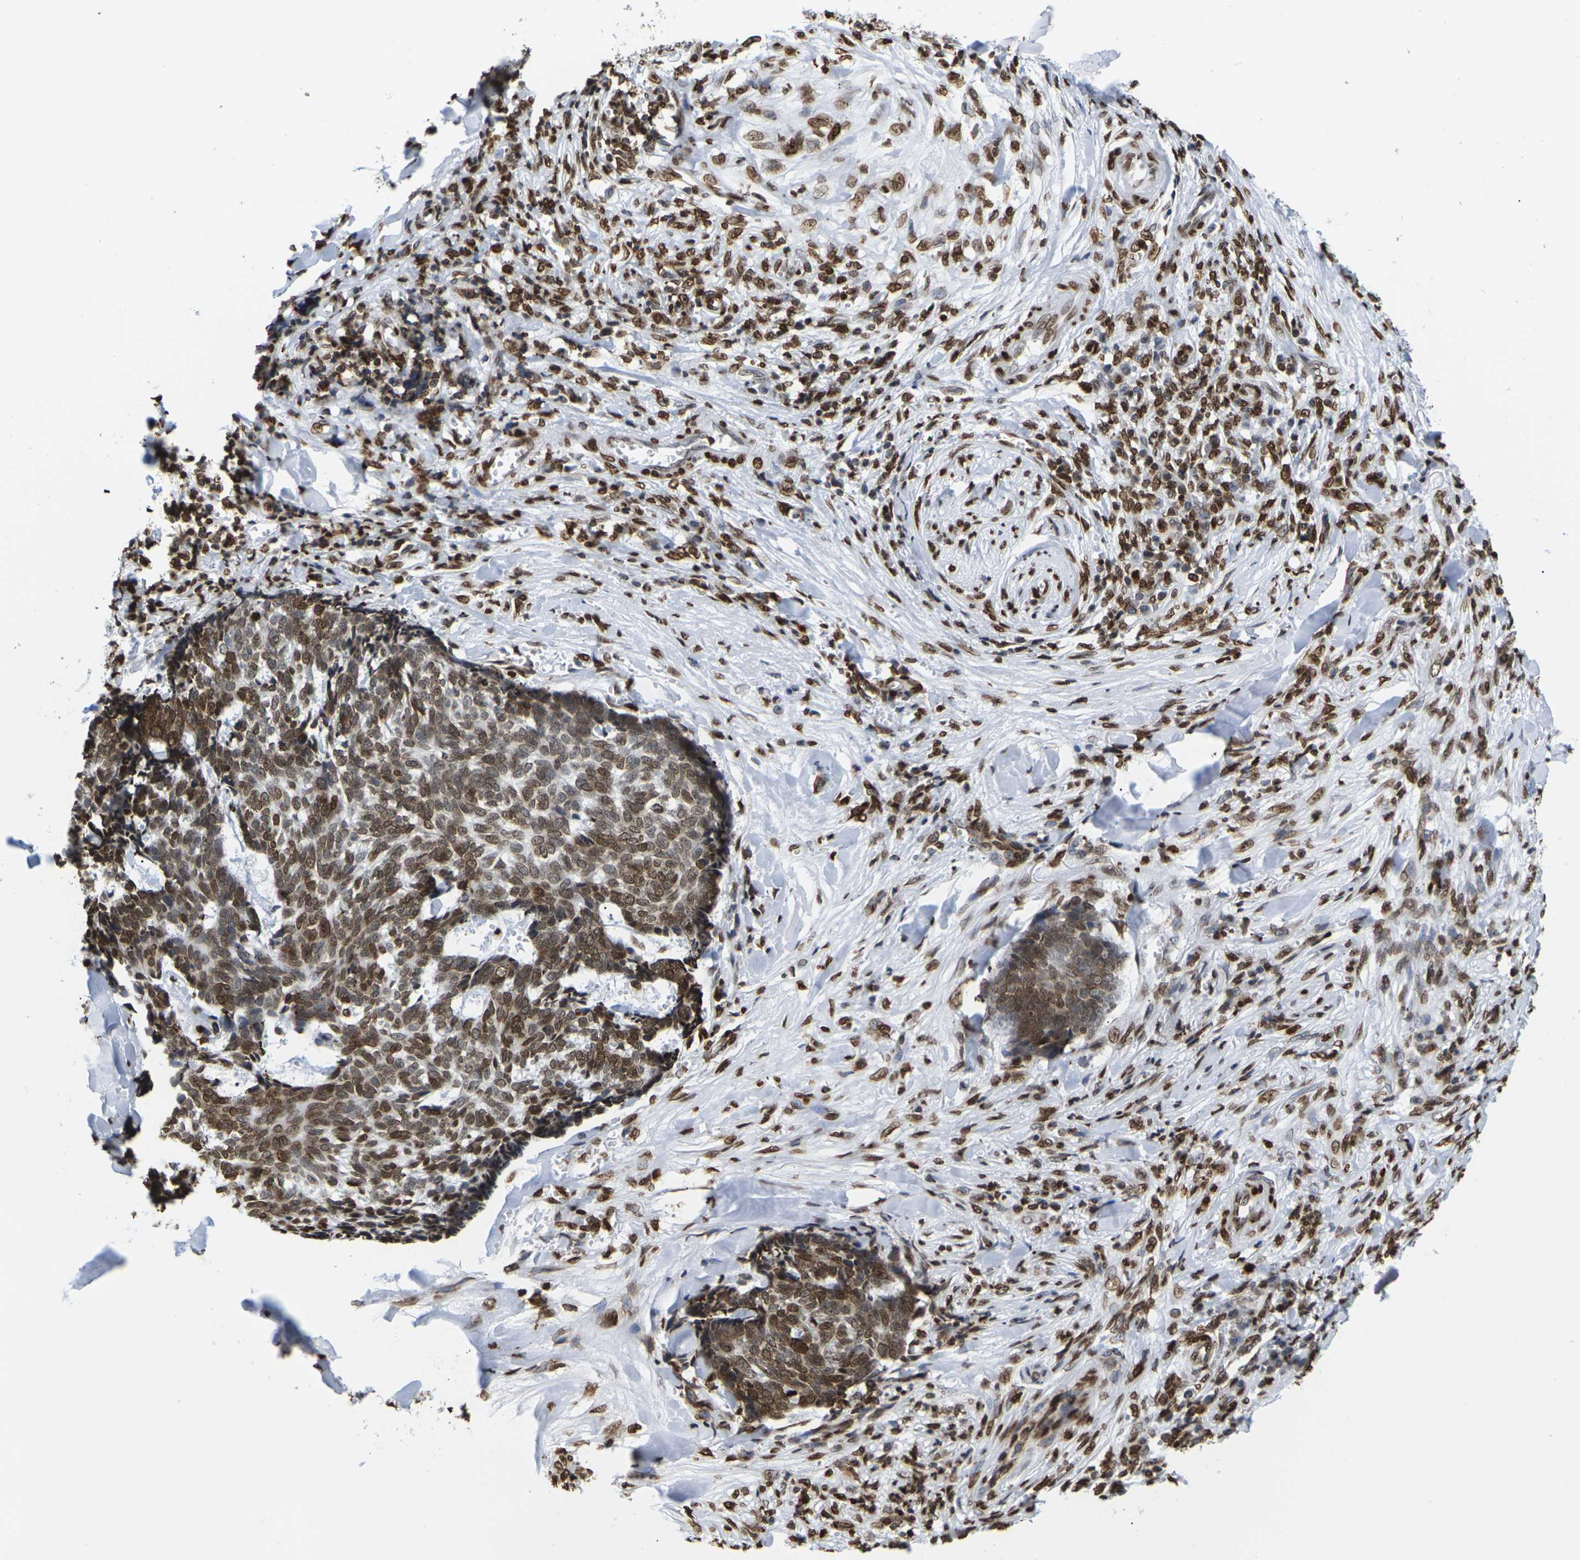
{"staining": {"intensity": "strong", "quantity": ">75%", "location": "cytoplasmic/membranous,nuclear"}, "tissue": "skin cancer", "cell_type": "Tumor cells", "image_type": "cancer", "snomed": [{"axis": "morphology", "description": "Basal cell carcinoma"}, {"axis": "topography", "description": "Skin"}], "caption": "Strong cytoplasmic/membranous and nuclear positivity for a protein is appreciated in about >75% of tumor cells of skin cancer using immunohistochemistry.", "gene": "H2AC21", "patient": {"sex": "male", "age": 84}}